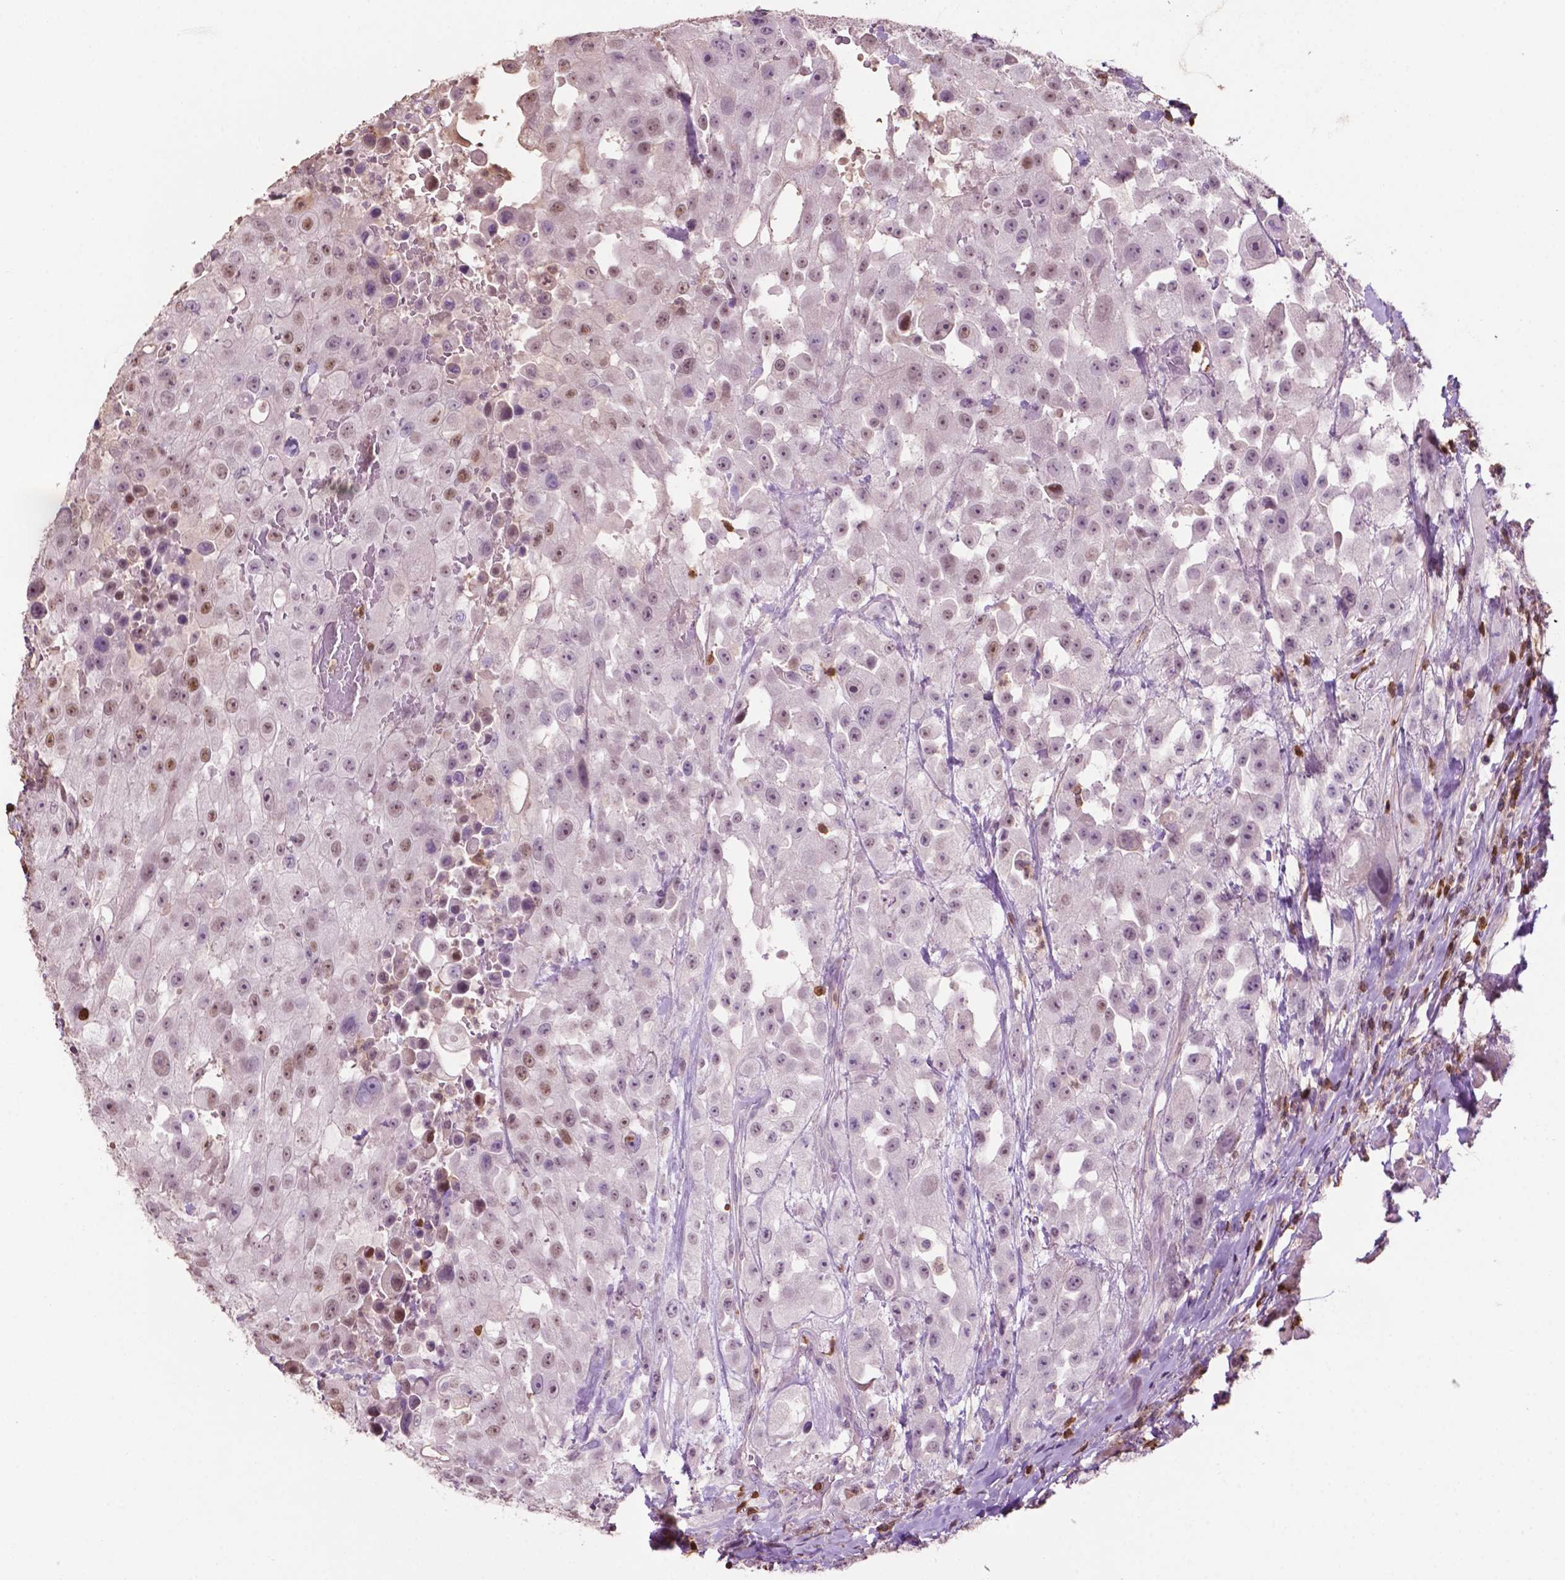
{"staining": {"intensity": "weak", "quantity": "25%-75%", "location": "nuclear"}, "tissue": "urothelial cancer", "cell_type": "Tumor cells", "image_type": "cancer", "snomed": [{"axis": "morphology", "description": "Urothelial carcinoma, High grade"}, {"axis": "topography", "description": "Urinary bladder"}], "caption": "IHC histopathology image of neoplastic tissue: urothelial cancer stained using immunohistochemistry demonstrates low levels of weak protein expression localized specifically in the nuclear of tumor cells, appearing as a nuclear brown color.", "gene": "TBC1D10C", "patient": {"sex": "male", "age": 79}}